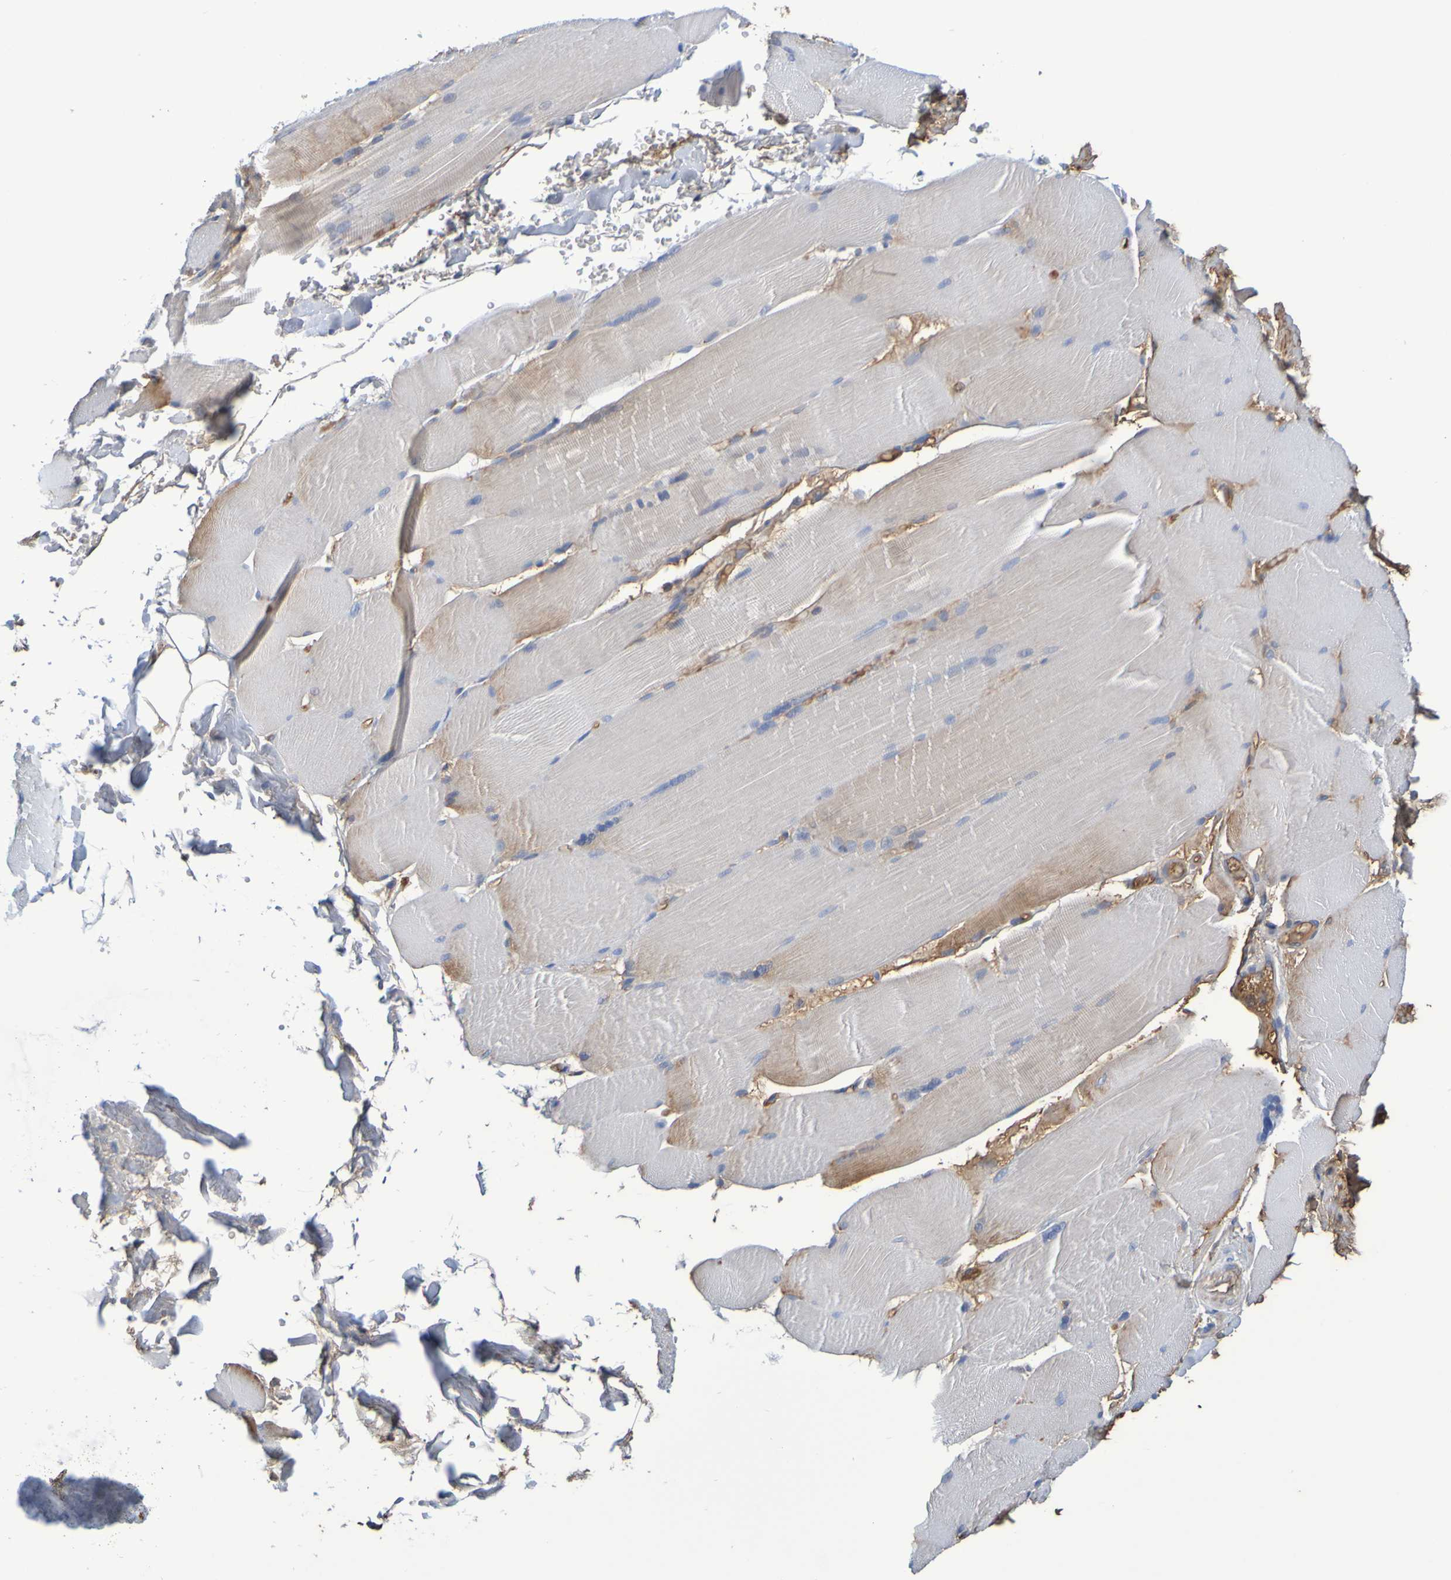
{"staining": {"intensity": "moderate", "quantity": "<25%", "location": "cytoplasmic/membranous"}, "tissue": "skeletal muscle", "cell_type": "Myocytes", "image_type": "normal", "snomed": [{"axis": "morphology", "description": "Normal tissue, NOS"}, {"axis": "topography", "description": "Skin"}, {"axis": "topography", "description": "Skeletal muscle"}], "caption": "The immunohistochemical stain labels moderate cytoplasmic/membranous positivity in myocytes of normal skeletal muscle. The protein of interest is stained brown, and the nuclei are stained in blue (DAB IHC with brightfield microscopy, high magnification).", "gene": "GAB3", "patient": {"sex": "male", "age": 83}}